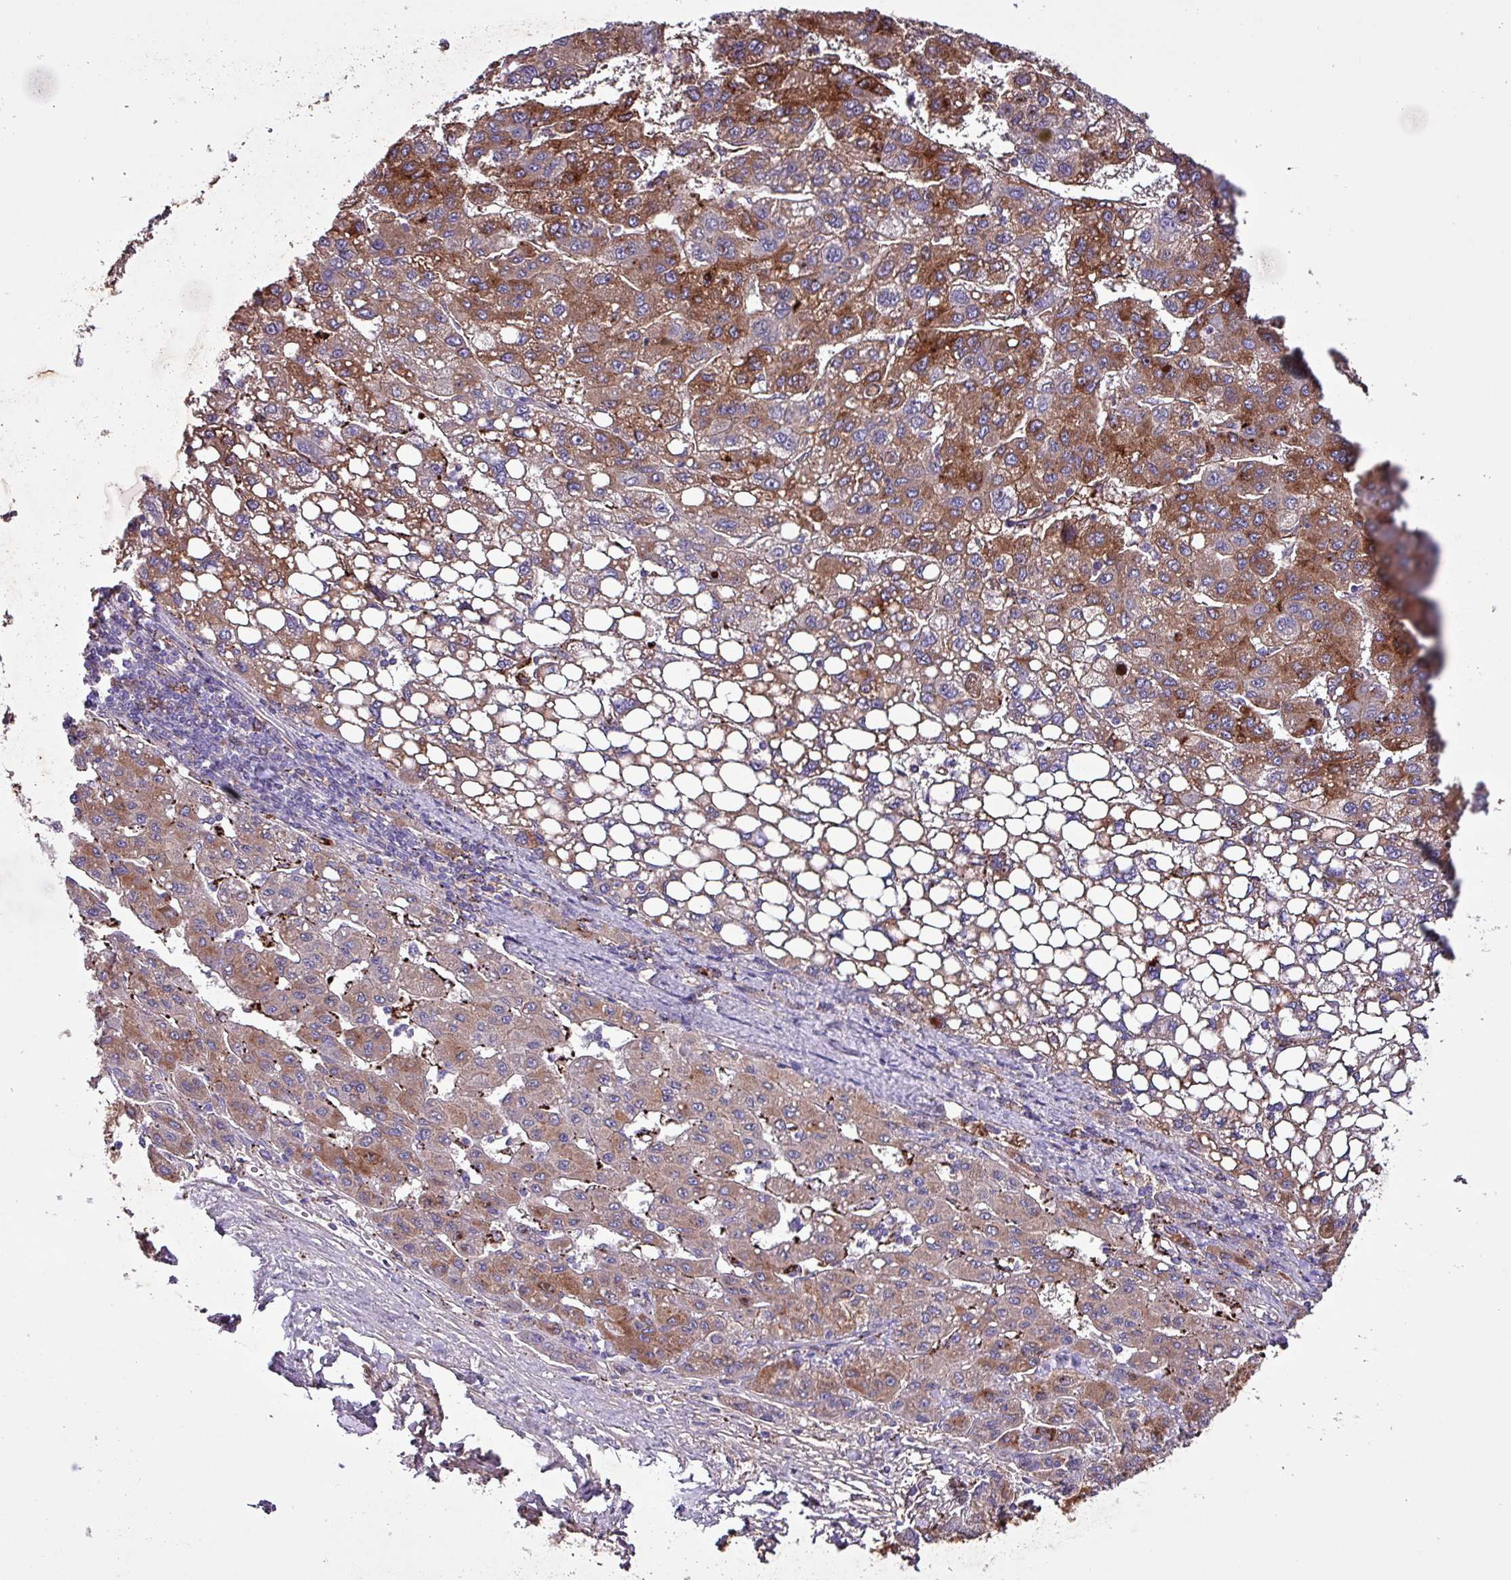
{"staining": {"intensity": "strong", "quantity": ">75%", "location": "cytoplasmic/membranous"}, "tissue": "liver cancer", "cell_type": "Tumor cells", "image_type": "cancer", "snomed": [{"axis": "morphology", "description": "Carcinoma, Hepatocellular, NOS"}, {"axis": "topography", "description": "Liver"}], "caption": "Liver cancer (hepatocellular carcinoma) stained for a protein (brown) shows strong cytoplasmic/membranous positive positivity in approximately >75% of tumor cells.", "gene": "HP", "patient": {"sex": "female", "age": 82}}